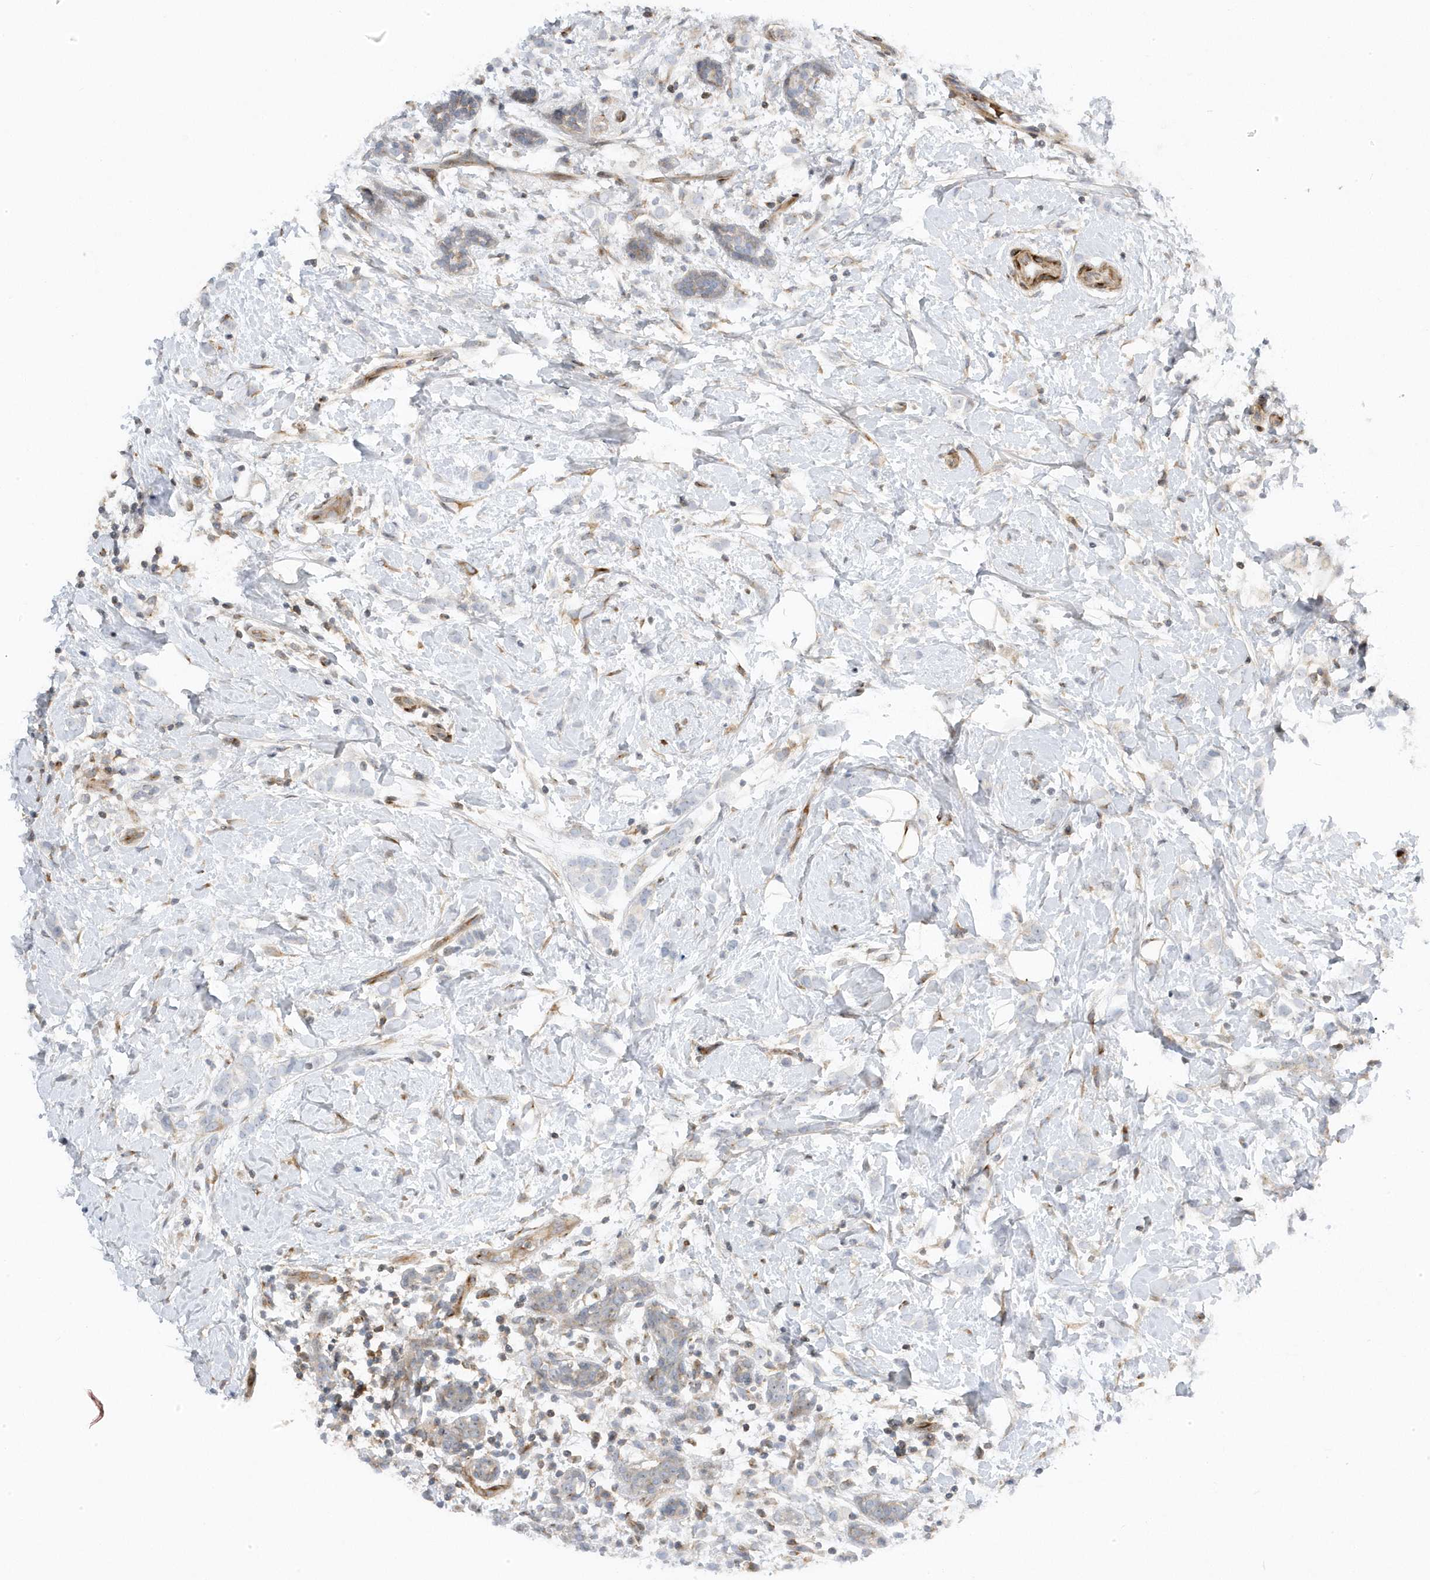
{"staining": {"intensity": "negative", "quantity": "none", "location": "none"}, "tissue": "breast cancer", "cell_type": "Tumor cells", "image_type": "cancer", "snomed": [{"axis": "morphology", "description": "Normal tissue, NOS"}, {"axis": "morphology", "description": "Lobular carcinoma"}, {"axis": "topography", "description": "Breast"}], "caption": "Immunohistochemistry (IHC) of human breast cancer demonstrates no expression in tumor cells. Nuclei are stained in blue.", "gene": "MAP7D3", "patient": {"sex": "female", "age": 47}}